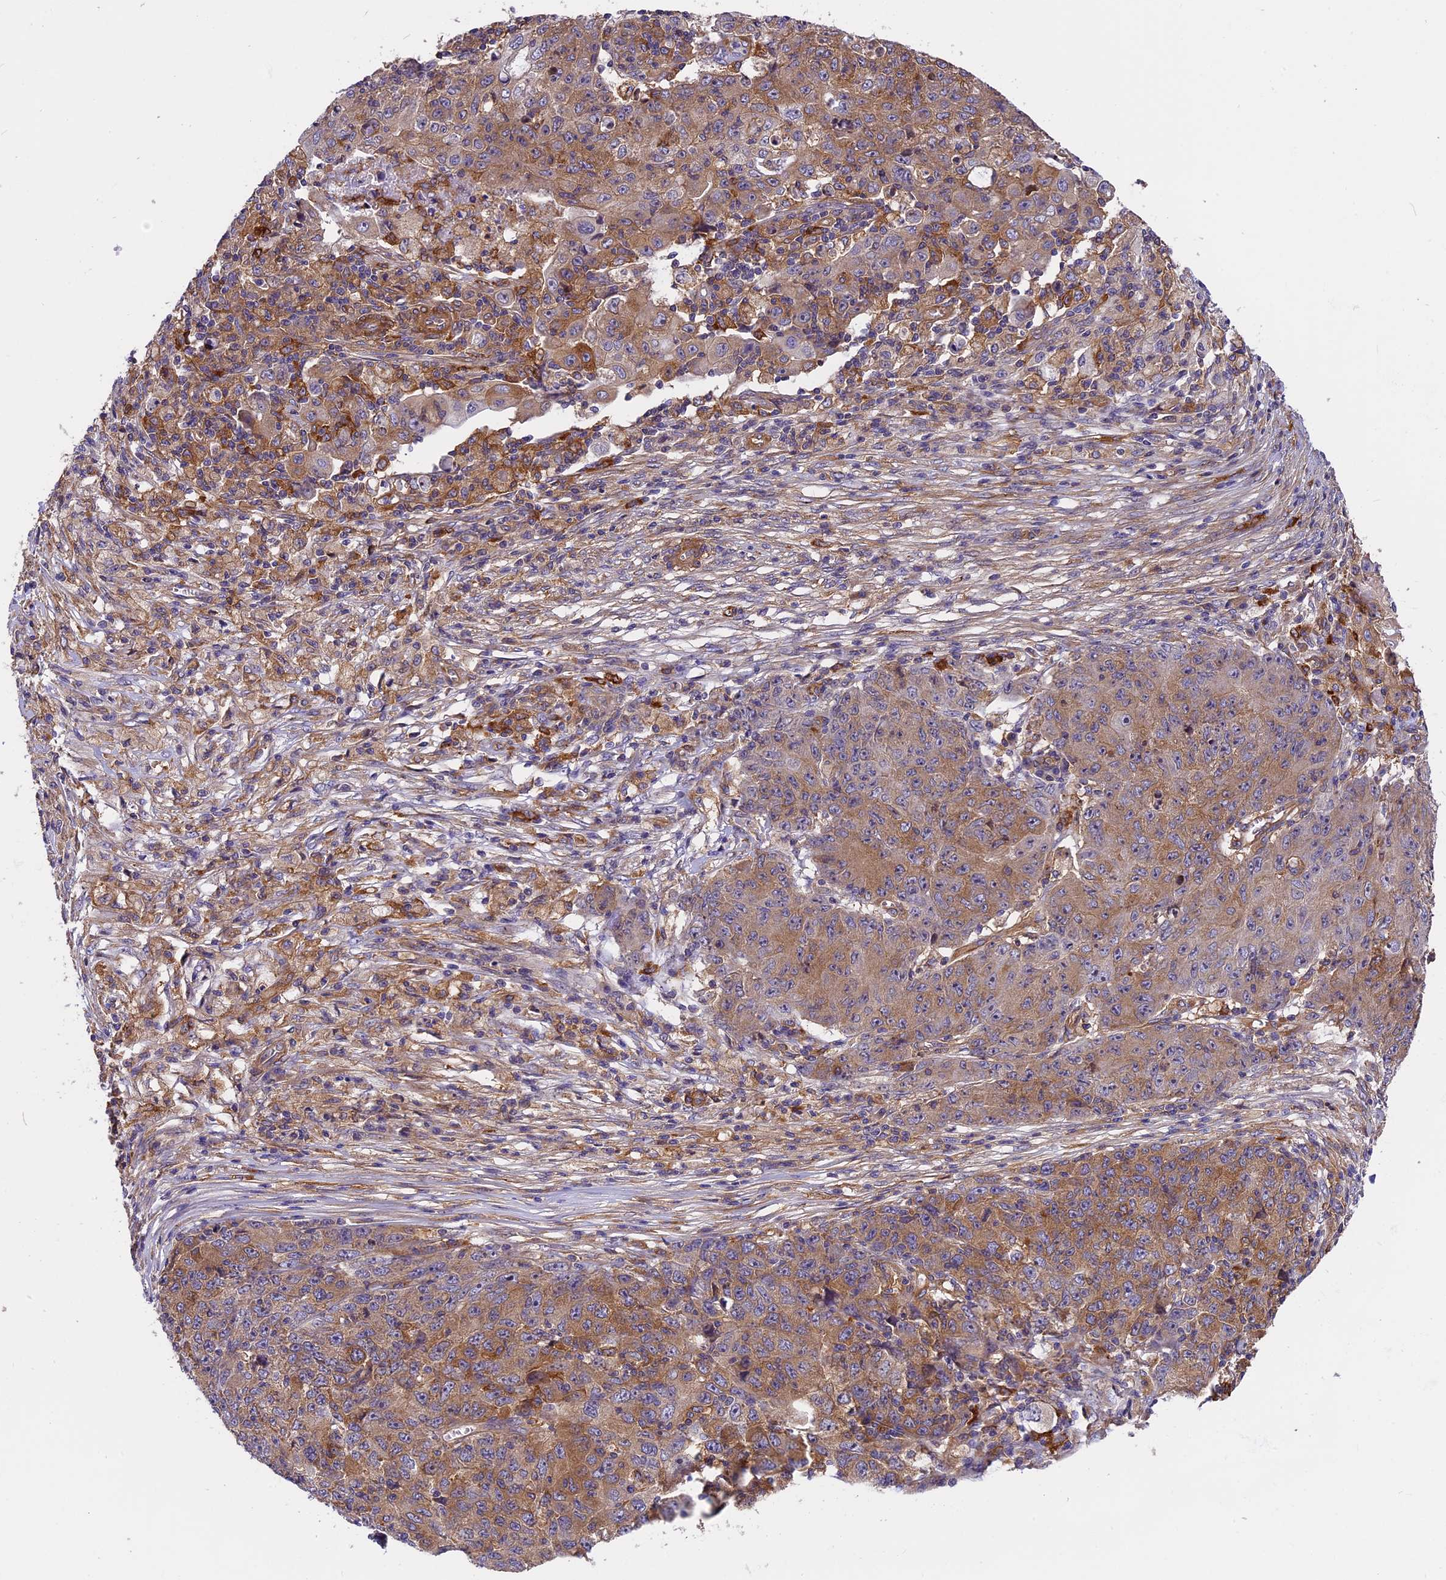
{"staining": {"intensity": "moderate", "quantity": ">75%", "location": "cytoplasmic/membranous"}, "tissue": "ovarian cancer", "cell_type": "Tumor cells", "image_type": "cancer", "snomed": [{"axis": "morphology", "description": "Carcinoma, endometroid"}, {"axis": "topography", "description": "Ovary"}], "caption": "IHC (DAB) staining of human ovarian cancer displays moderate cytoplasmic/membranous protein staining in about >75% of tumor cells.", "gene": "EHBP1L1", "patient": {"sex": "female", "age": 42}}